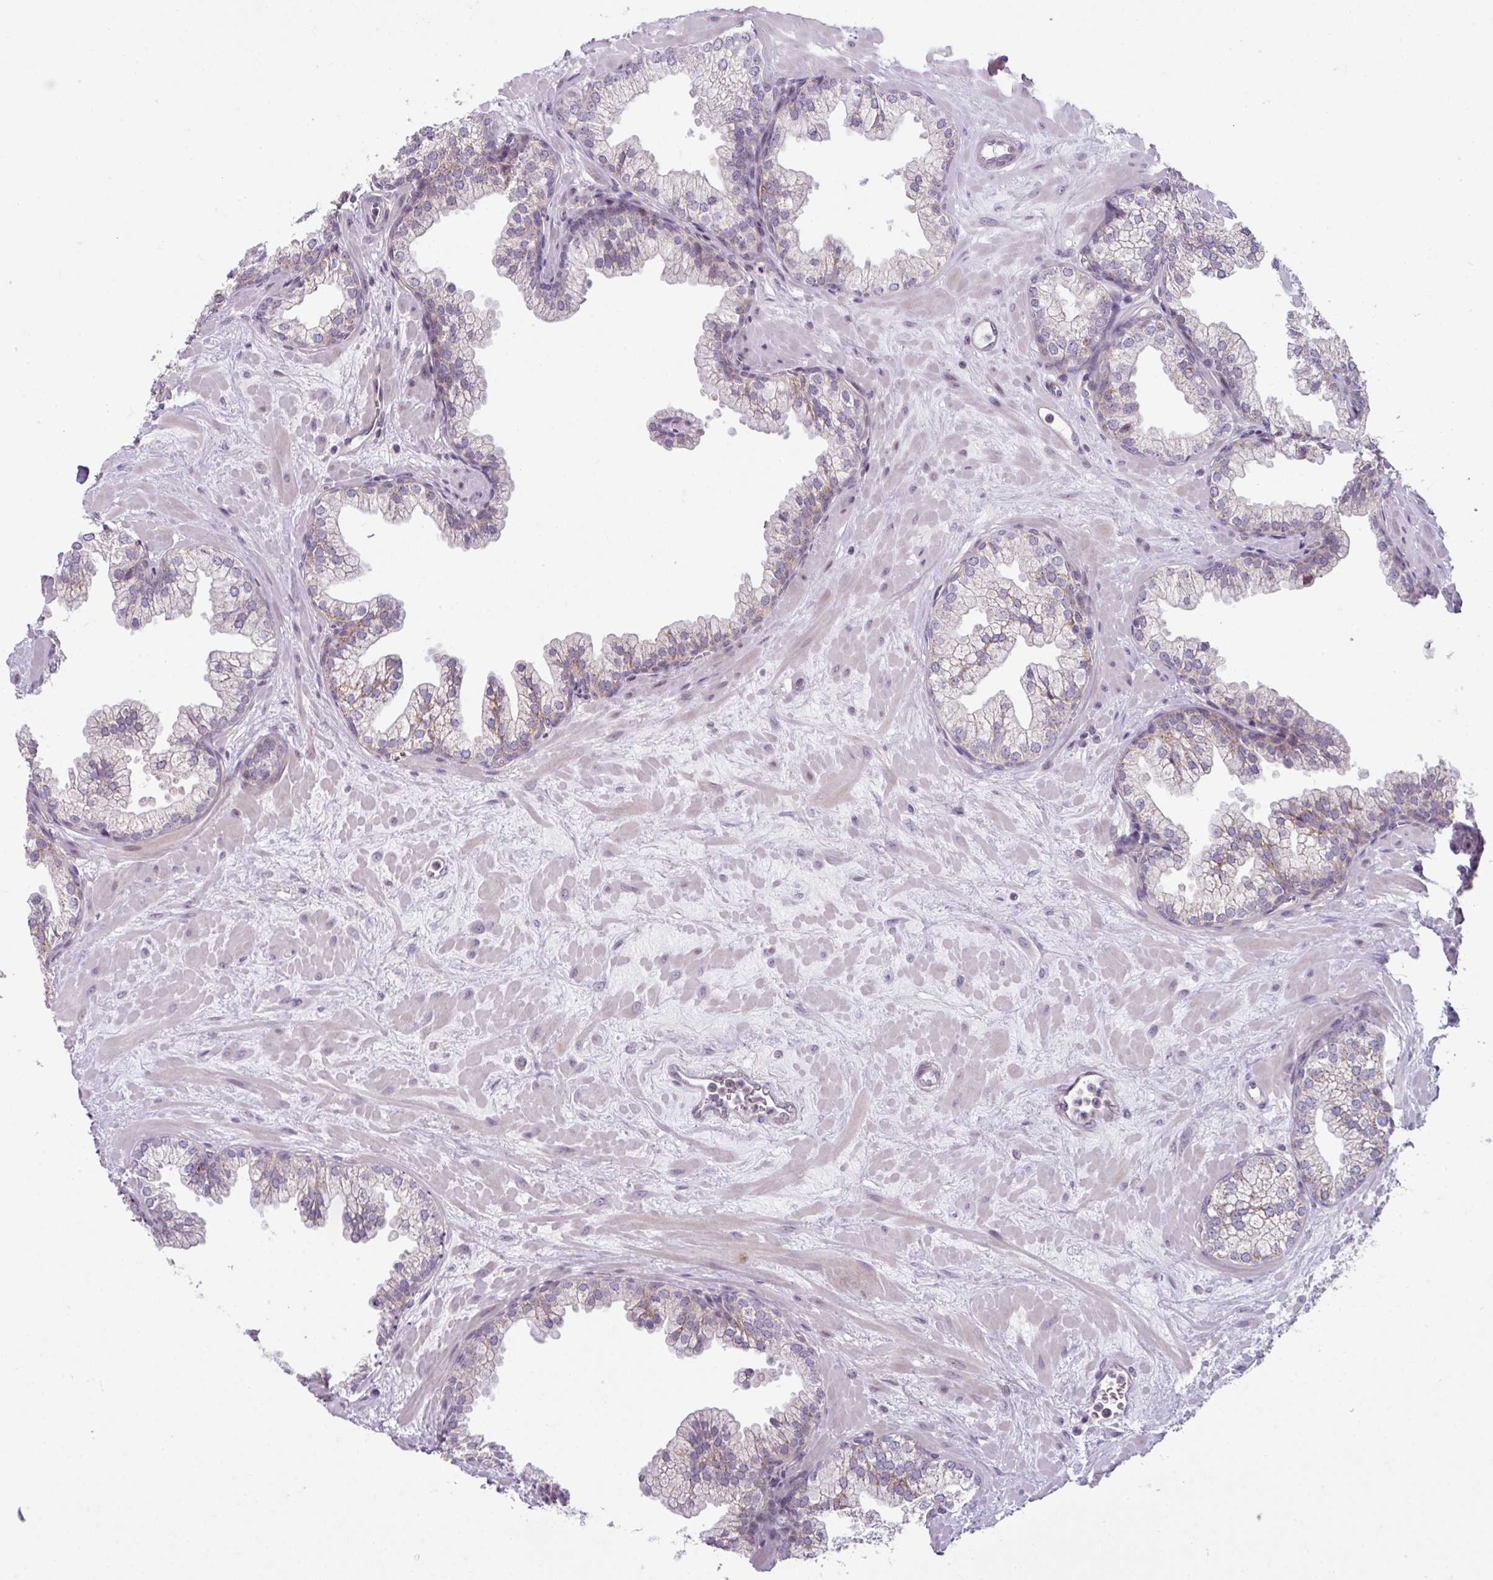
{"staining": {"intensity": "moderate", "quantity": "<25%", "location": "cytoplasmic/membranous"}, "tissue": "prostate", "cell_type": "Glandular cells", "image_type": "normal", "snomed": [{"axis": "morphology", "description": "Normal tissue, NOS"}, {"axis": "topography", "description": "Prostate"}, {"axis": "topography", "description": "Peripheral nerve tissue"}], "caption": "Brown immunohistochemical staining in unremarkable prostate reveals moderate cytoplasmic/membranous positivity in about <25% of glandular cells. (DAB (3,3'-diaminobenzidine) IHC with brightfield microscopy, high magnification).", "gene": "STAT5A", "patient": {"sex": "male", "age": 61}}